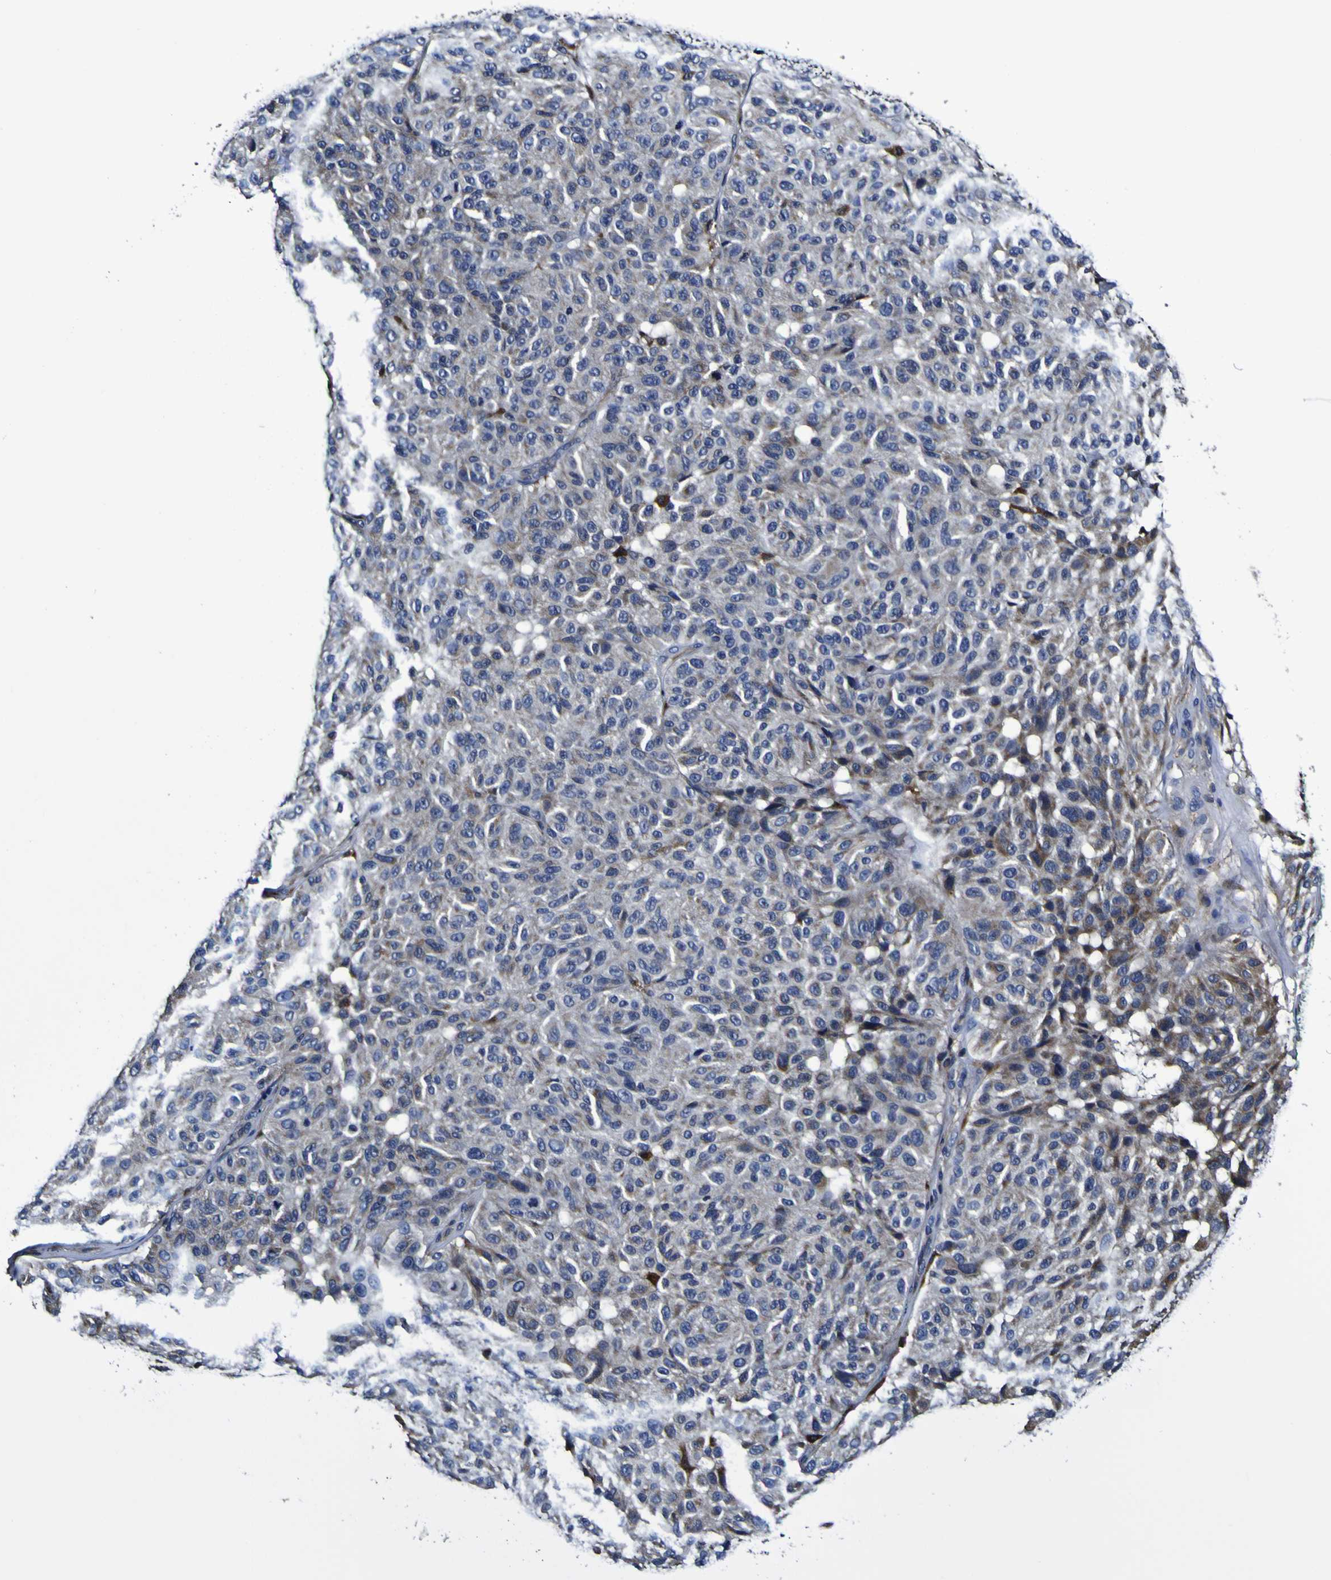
{"staining": {"intensity": "weak", "quantity": "<25%", "location": "cytoplasmic/membranous"}, "tissue": "melanoma", "cell_type": "Tumor cells", "image_type": "cancer", "snomed": [{"axis": "morphology", "description": "Malignant melanoma, NOS"}, {"axis": "topography", "description": "Skin"}], "caption": "The histopathology image demonstrates no significant expression in tumor cells of malignant melanoma.", "gene": "GPX1", "patient": {"sex": "female", "age": 46}}